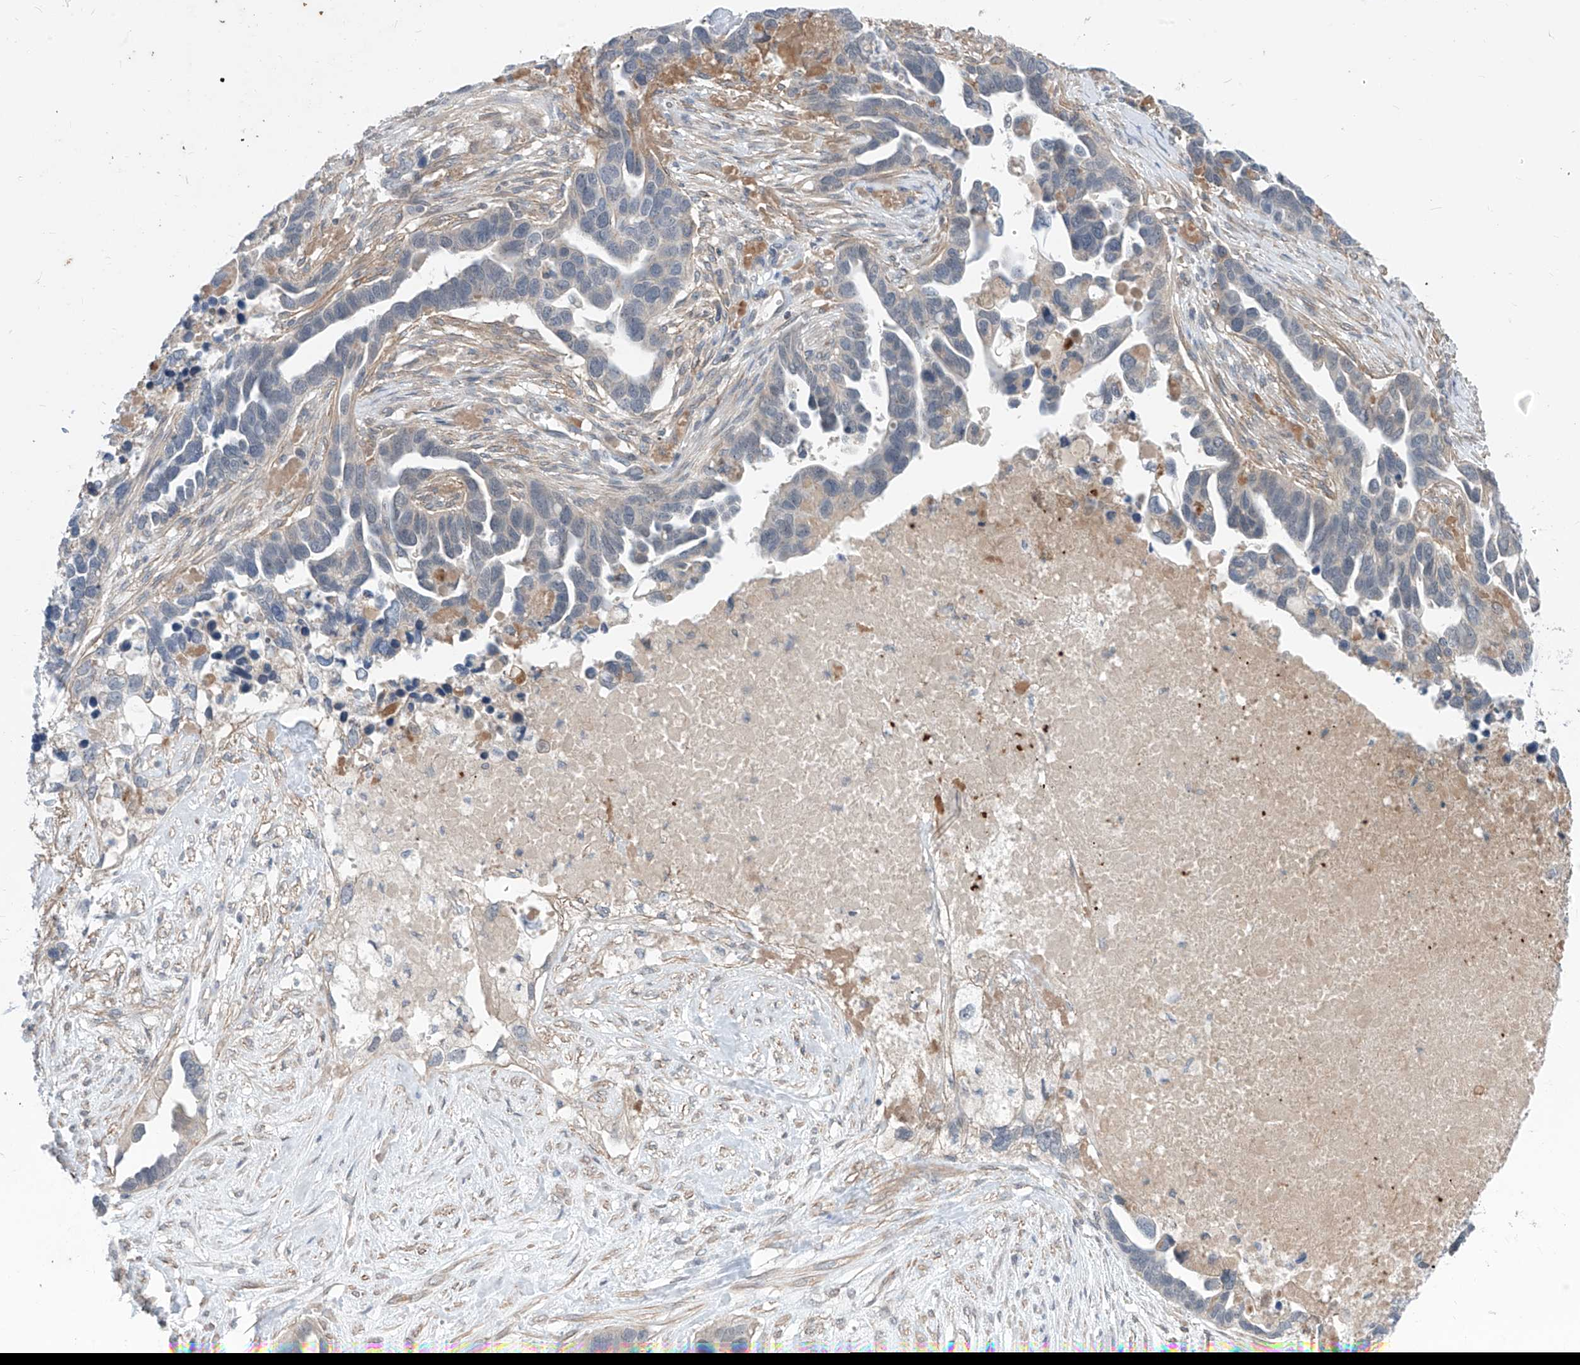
{"staining": {"intensity": "negative", "quantity": "none", "location": "none"}, "tissue": "ovarian cancer", "cell_type": "Tumor cells", "image_type": "cancer", "snomed": [{"axis": "morphology", "description": "Cystadenocarcinoma, serous, NOS"}, {"axis": "topography", "description": "Ovary"}], "caption": "An immunohistochemistry (IHC) image of ovarian cancer (serous cystadenocarcinoma) is shown. There is no staining in tumor cells of ovarian cancer (serous cystadenocarcinoma).", "gene": "ABLIM2", "patient": {"sex": "female", "age": 54}}